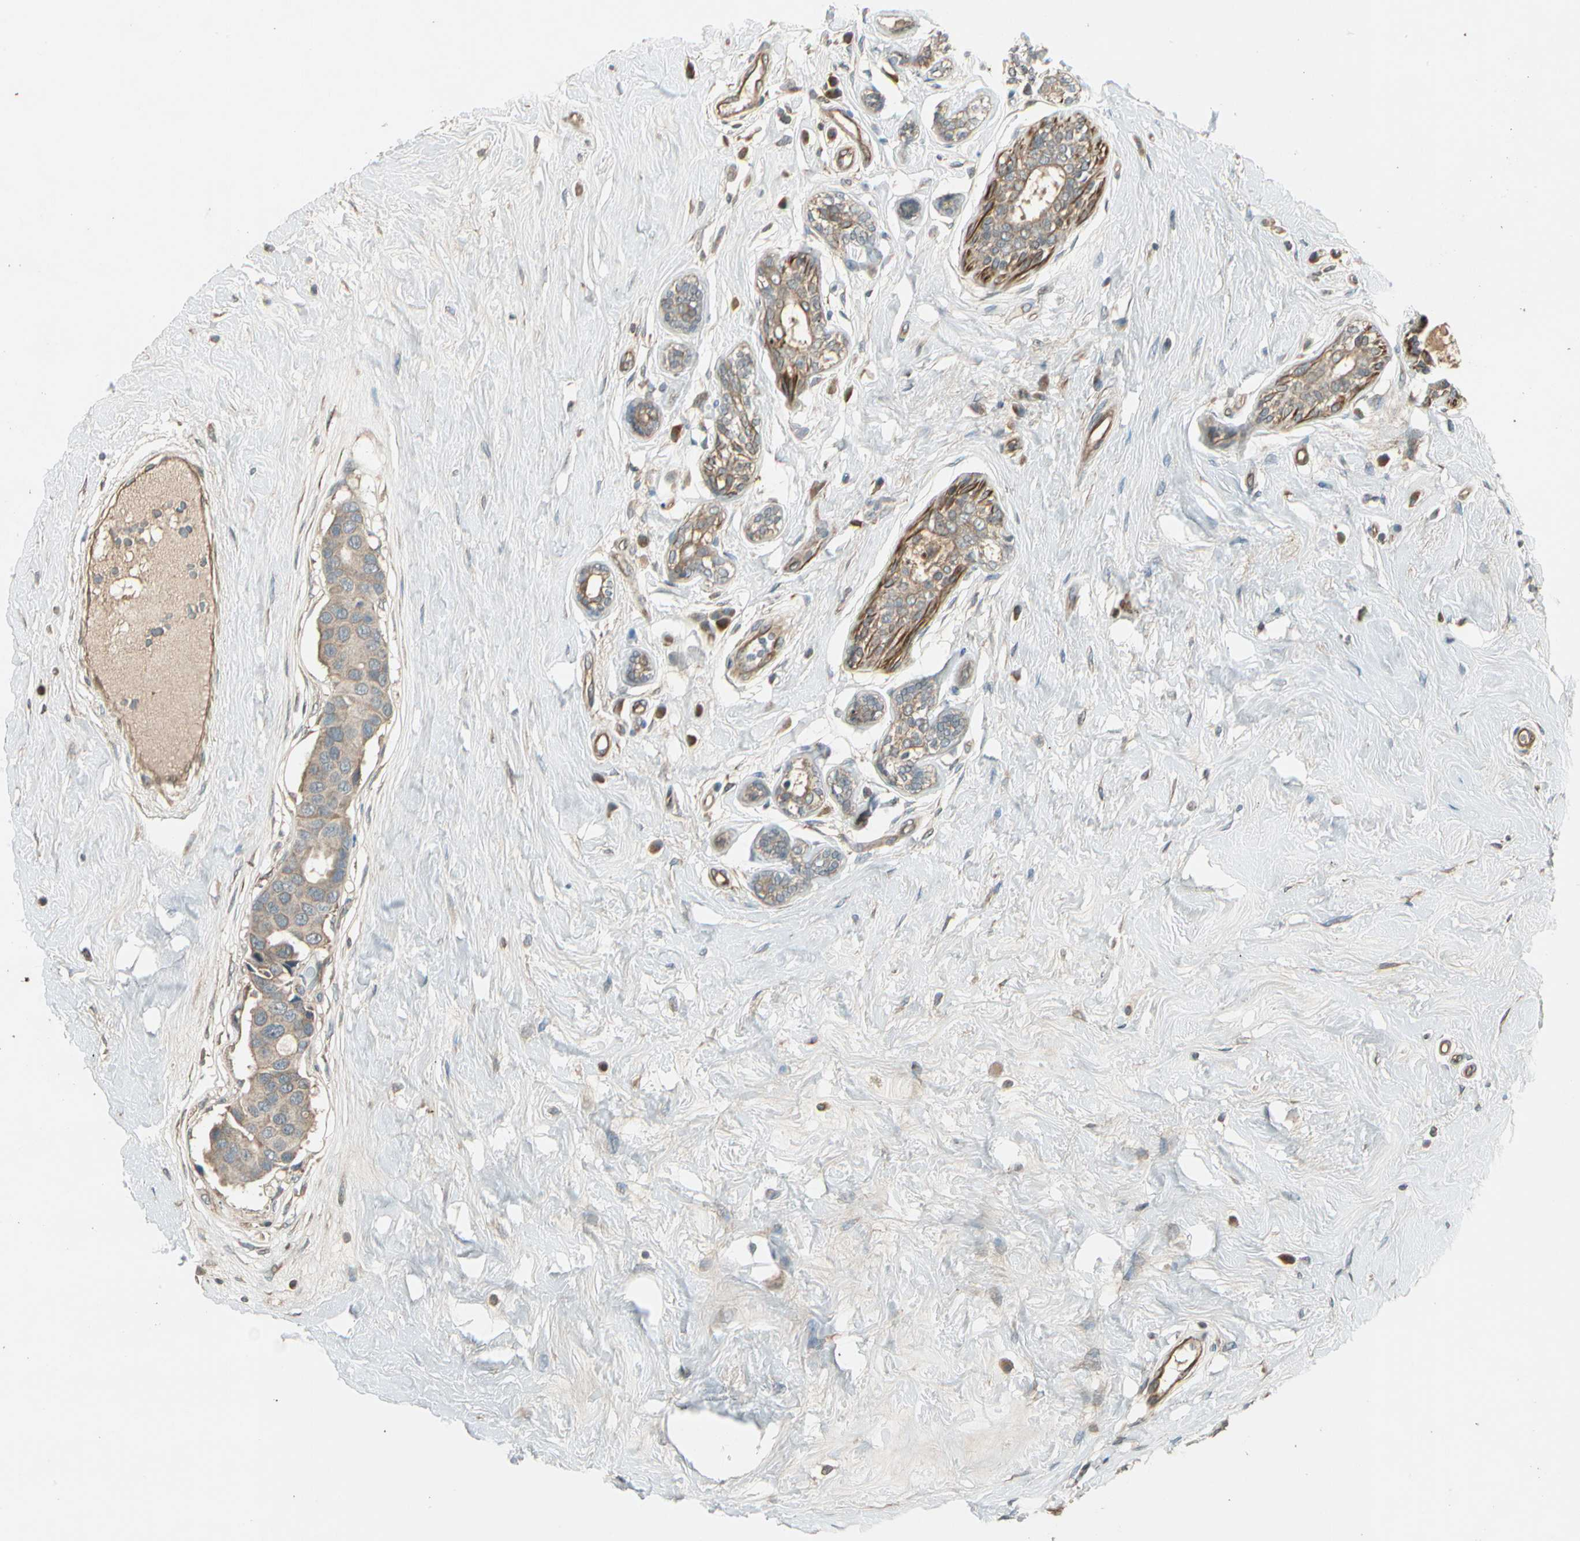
{"staining": {"intensity": "weak", "quantity": ">75%", "location": "cytoplasmic/membranous"}, "tissue": "breast cancer", "cell_type": "Tumor cells", "image_type": "cancer", "snomed": [{"axis": "morphology", "description": "Normal tissue, NOS"}, {"axis": "morphology", "description": "Duct carcinoma"}, {"axis": "topography", "description": "Breast"}], "caption": "Invasive ductal carcinoma (breast) stained with a brown dye reveals weak cytoplasmic/membranous positive positivity in approximately >75% of tumor cells.", "gene": "ACVR1", "patient": {"sex": "female", "age": 39}}